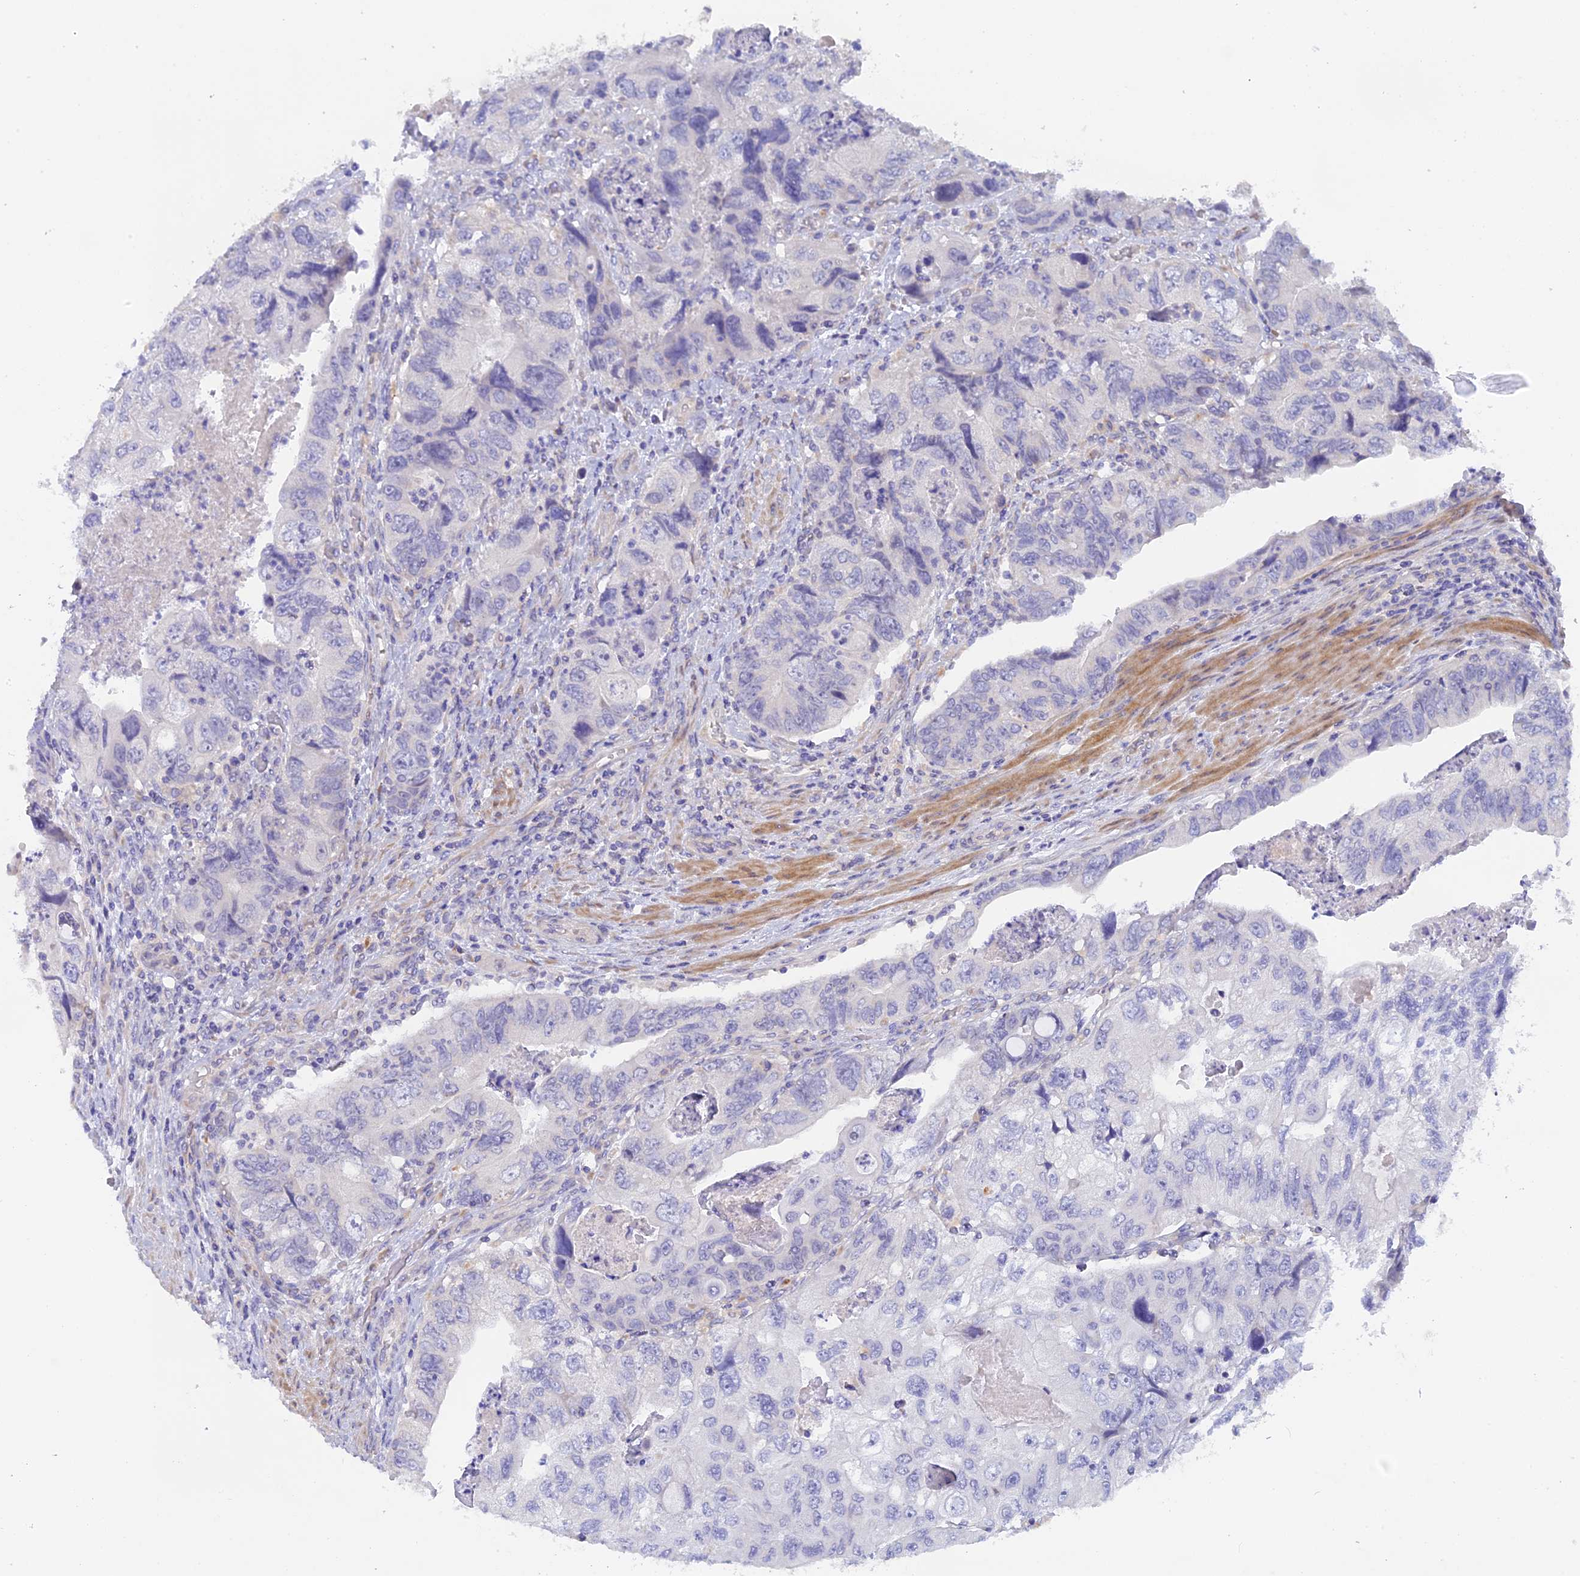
{"staining": {"intensity": "negative", "quantity": "none", "location": "none"}, "tissue": "colorectal cancer", "cell_type": "Tumor cells", "image_type": "cancer", "snomed": [{"axis": "morphology", "description": "Adenocarcinoma, NOS"}, {"axis": "topography", "description": "Rectum"}], "caption": "Immunohistochemistry (IHC) histopathology image of neoplastic tissue: colorectal cancer stained with DAB demonstrates no significant protein expression in tumor cells.", "gene": "GLB1L", "patient": {"sex": "male", "age": 63}}